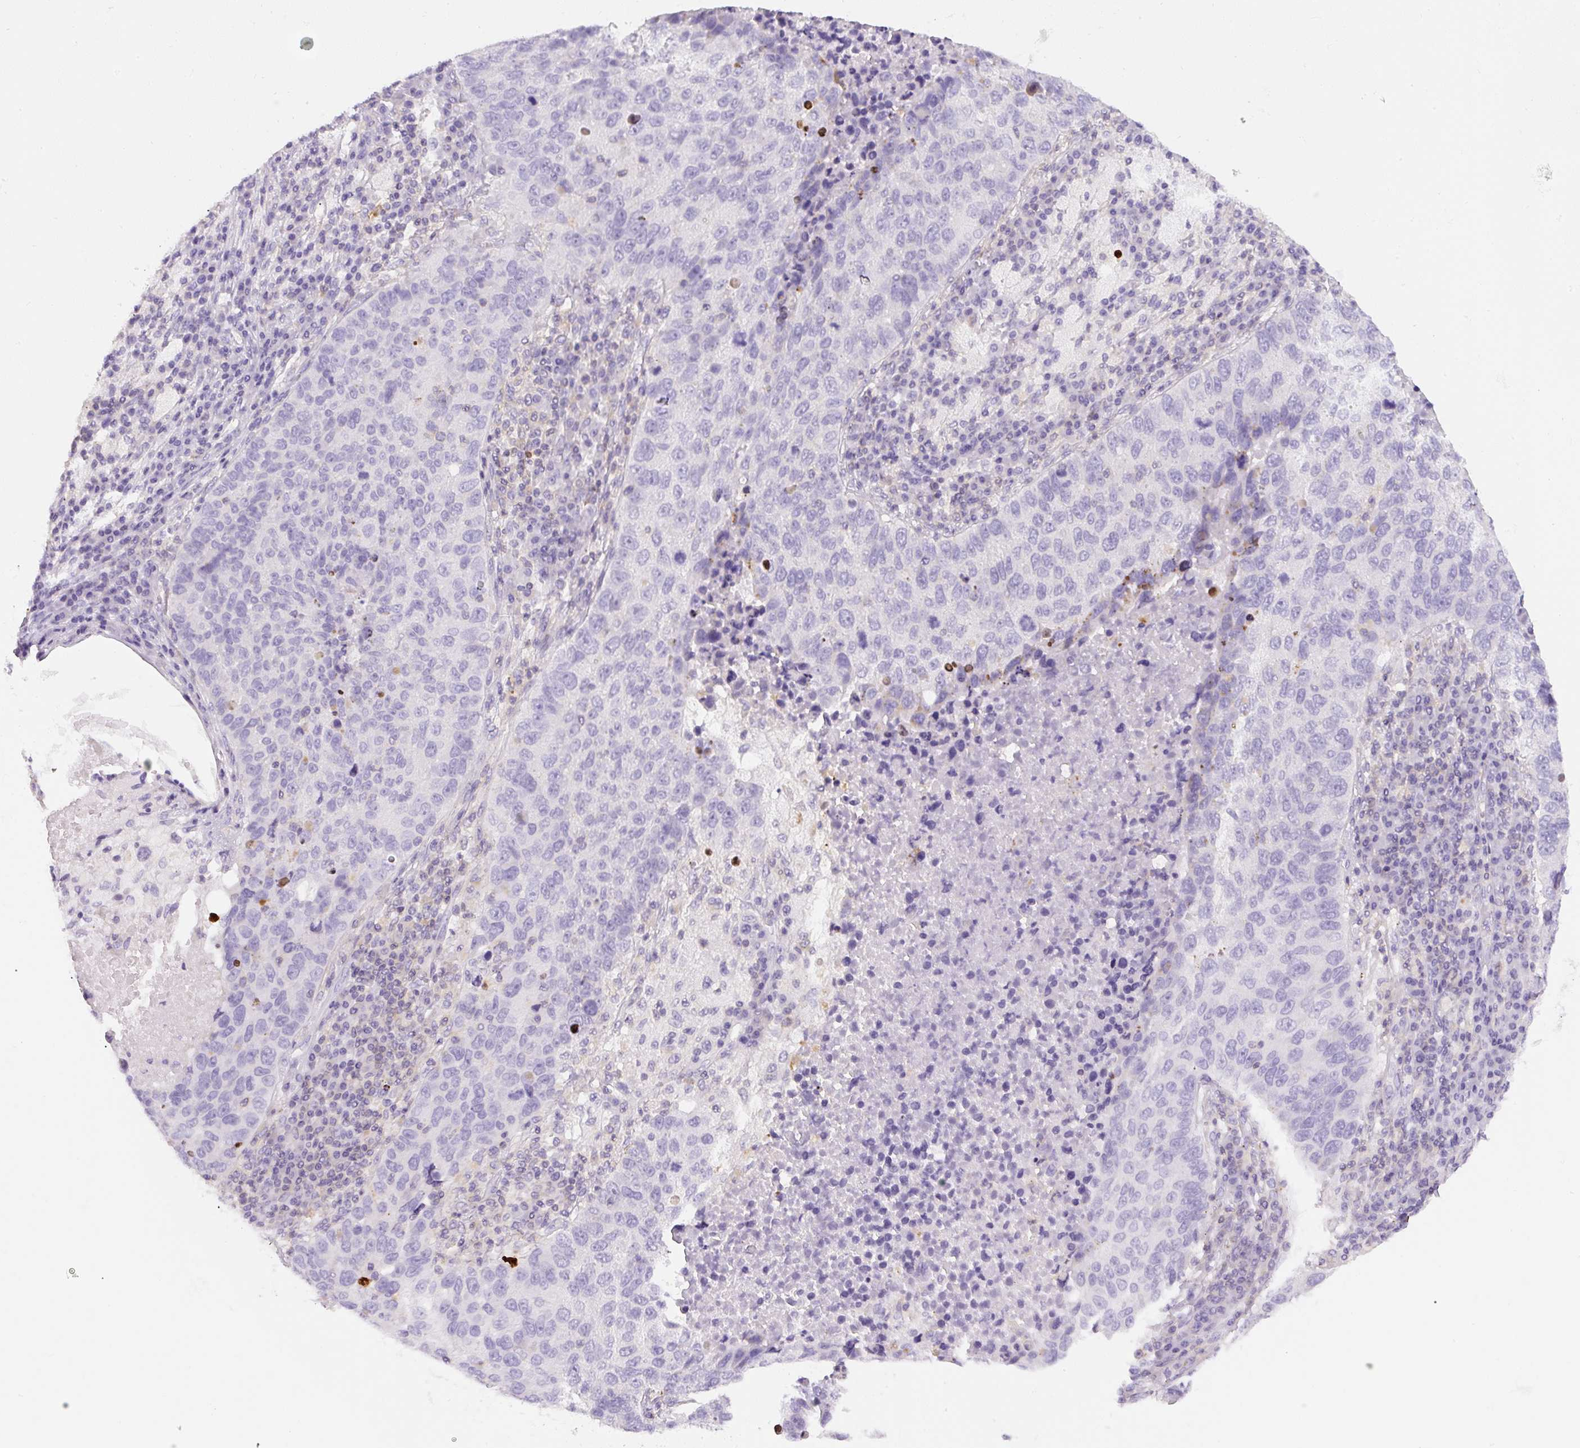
{"staining": {"intensity": "negative", "quantity": "none", "location": "none"}, "tissue": "lung cancer", "cell_type": "Tumor cells", "image_type": "cancer", "snomed": [{"axis": "morphology", "description": "Squamous cell carcinoma, NOS"}, {"axis": "topography", "description": "Lung"}], "caption": "A histopathology image of lung squamous cell carcinoma stained for a protein demonstrates no brown staining in tumor cells.", "gene": "PIP5KL1", "patient": {"sex": "male", "age": 73}}